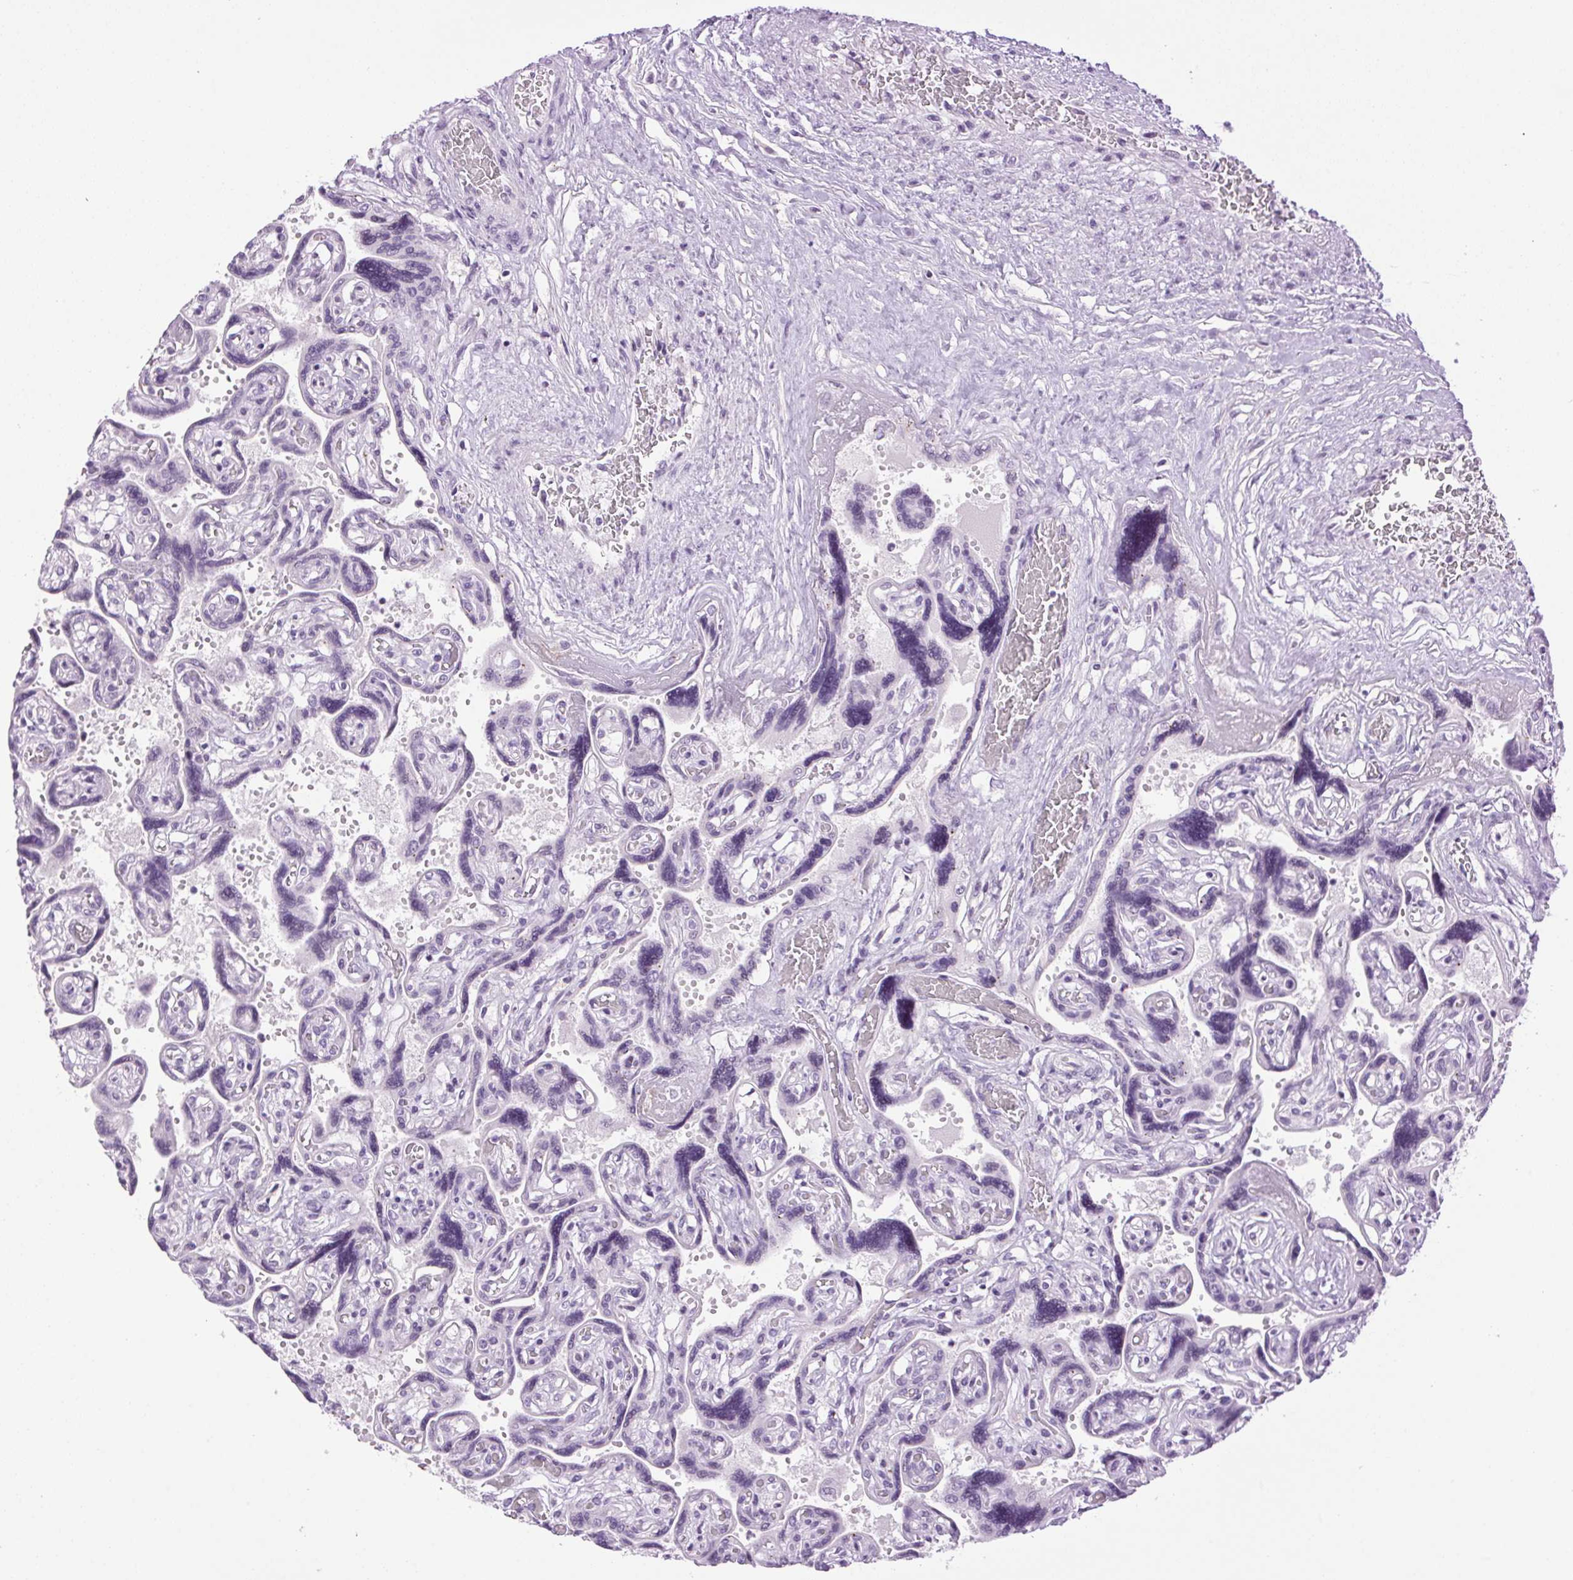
{"staining": {"intensity": "negative", "quantity": "none", "location": "none"}, "tissue": "placenta", "cell_type": "Decidual cells", "image_type": "normal", "snomed": [{"axis": "morphology", "description": "Normal tissue, NOS"}, {"axis": "topography", "description": "Placenta"}], "caption": "Immunohistochemistry (IHC) histopathology image of unremarkable placenta stained for a protein (brown), which shows no positivity in decidual cells. (Immunohistochemistry (IHC), brightfield microscopy, high magnification).", "gene": "TMEM88B", "patient": {"sex": "female", "age": 32}}